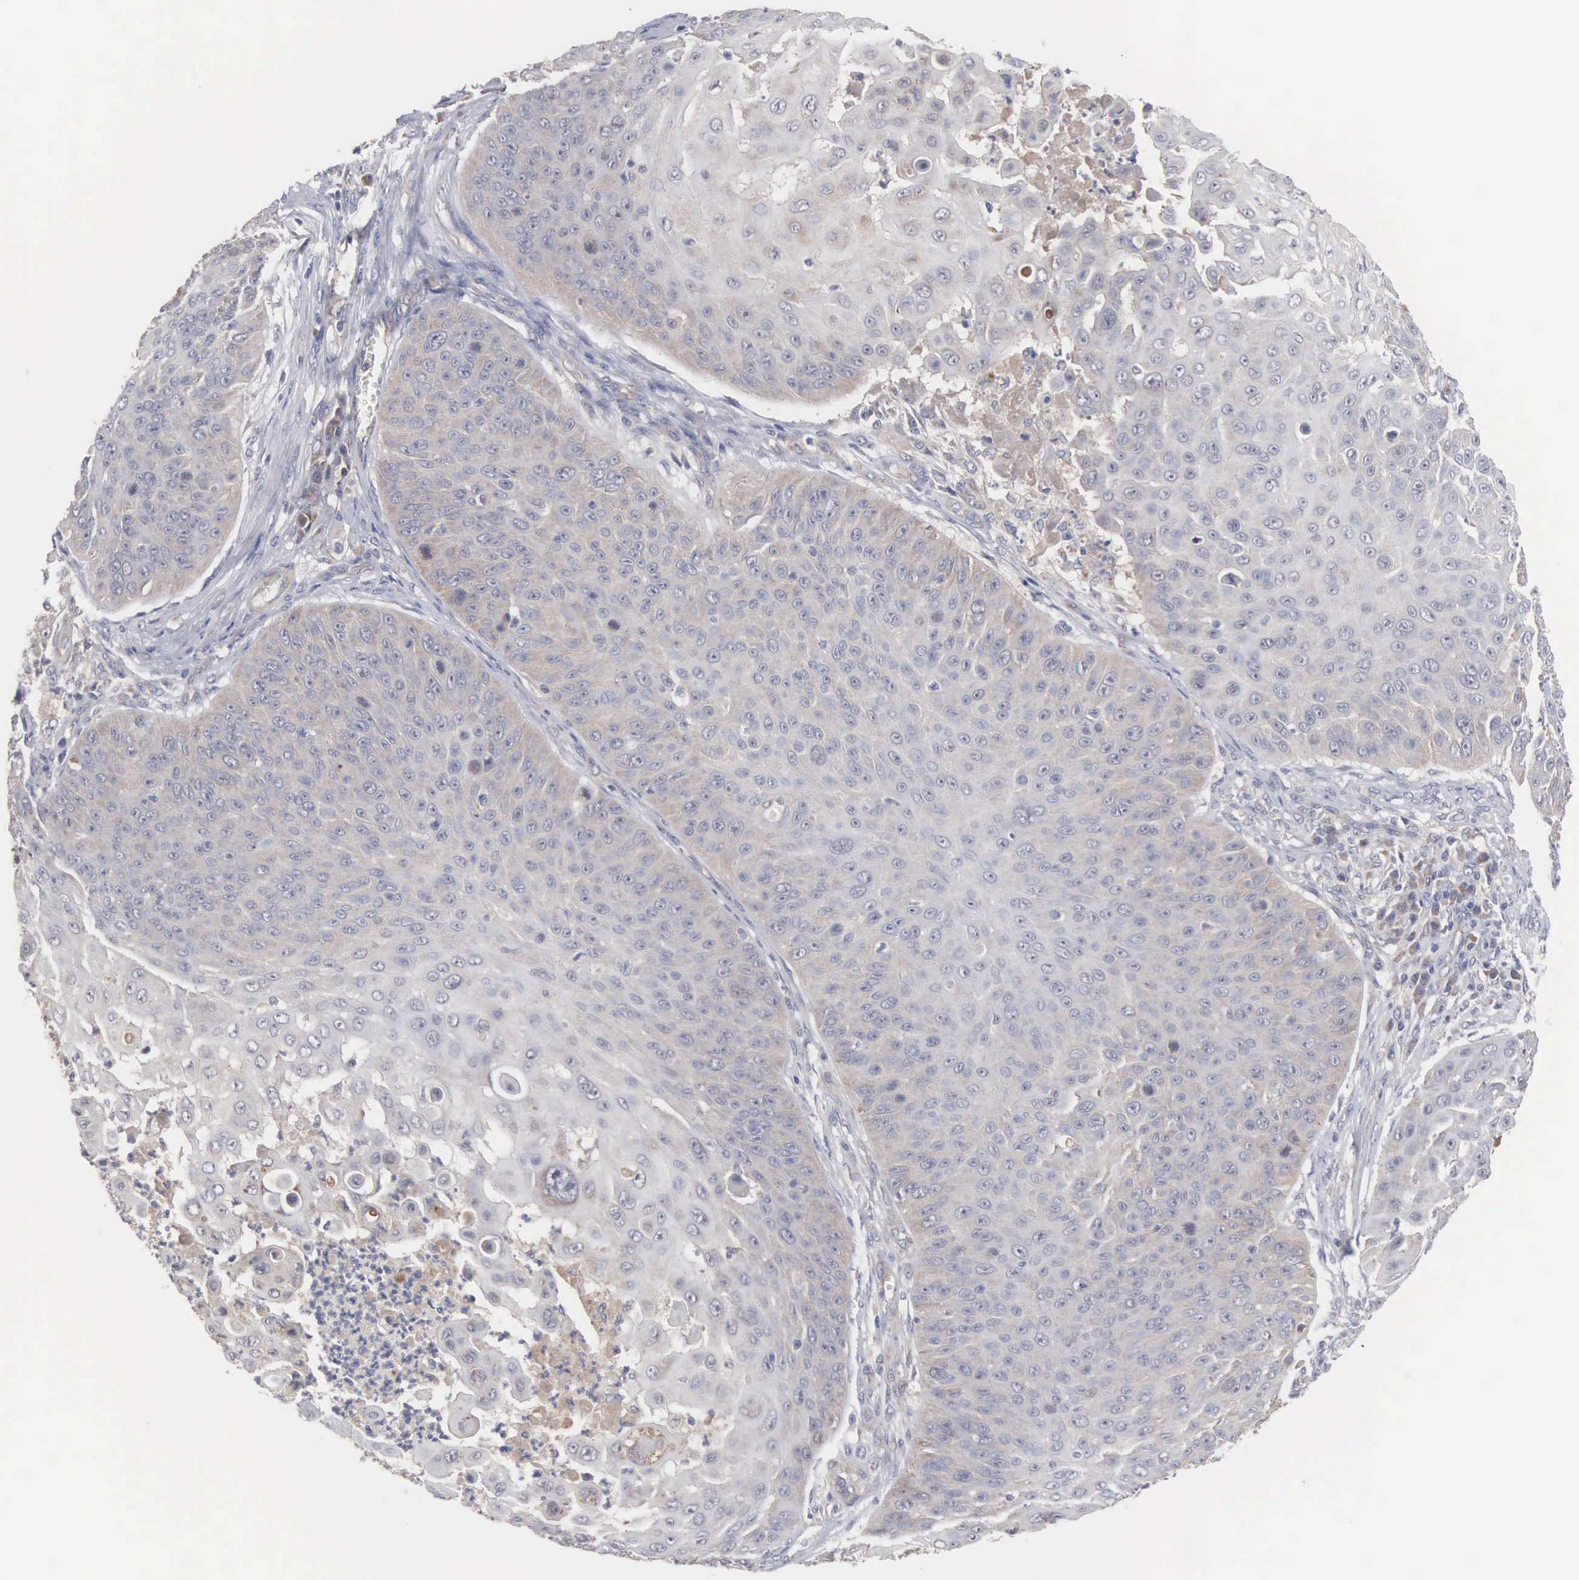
{"staining": {"intensity": "weak", "quantity": "25%-75%", "location": "cytoplasmic/membranous"}, "tissue": "skin cancer", "cell_type": "Tumor cells", "image_type": "cancer", "snomed": [{"axis": "morphology", "description": "Squamous cell carcinoma, NOS"}, {"axis": "topography", "description": "Skin"}], "caption": "Skin cancer (squamous cell carcinoma) tissue shows weak cytoplasmic/membranous positivity in about 25%-75% of tumor cells", "gene": "INF2", "patient": {"sex": "male", "age": 82}}